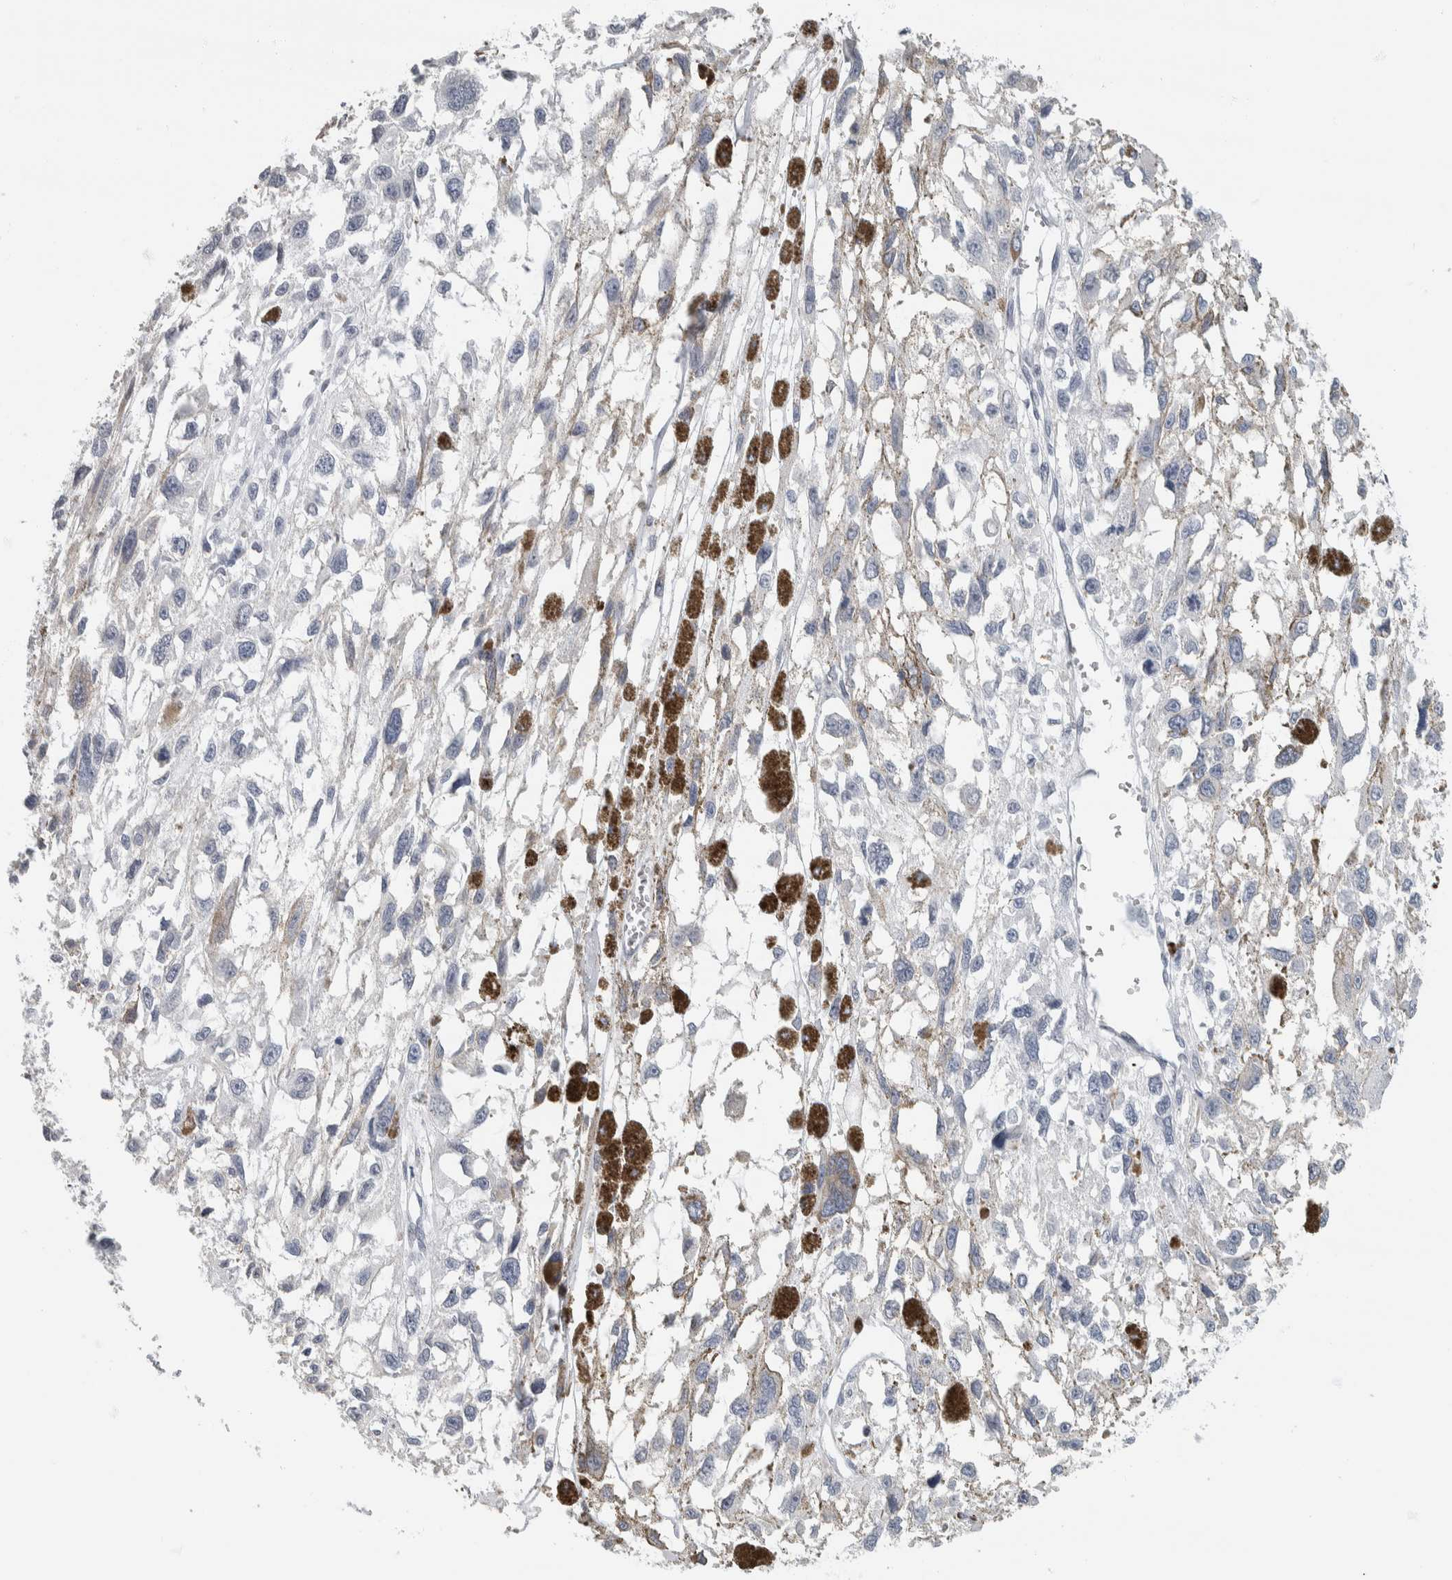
{"staining": {"intensity": "negative", "quantity": "none", "location": "none"}, "tissue": "melanoma", "cell_type": "Tumor cells", "image_type": "cancer", "snomed": [{"axis": "morphology", "description": "Malignant melanoma, Metastatic site"}, {"axis": "topography", "description": "Lymph node"}], "caption": "This is an IHC histopathology image of melanoma. There is no expression in tumor cells.", "gene": "NEFM", "patient": {"sex": "male", "age": 59}}